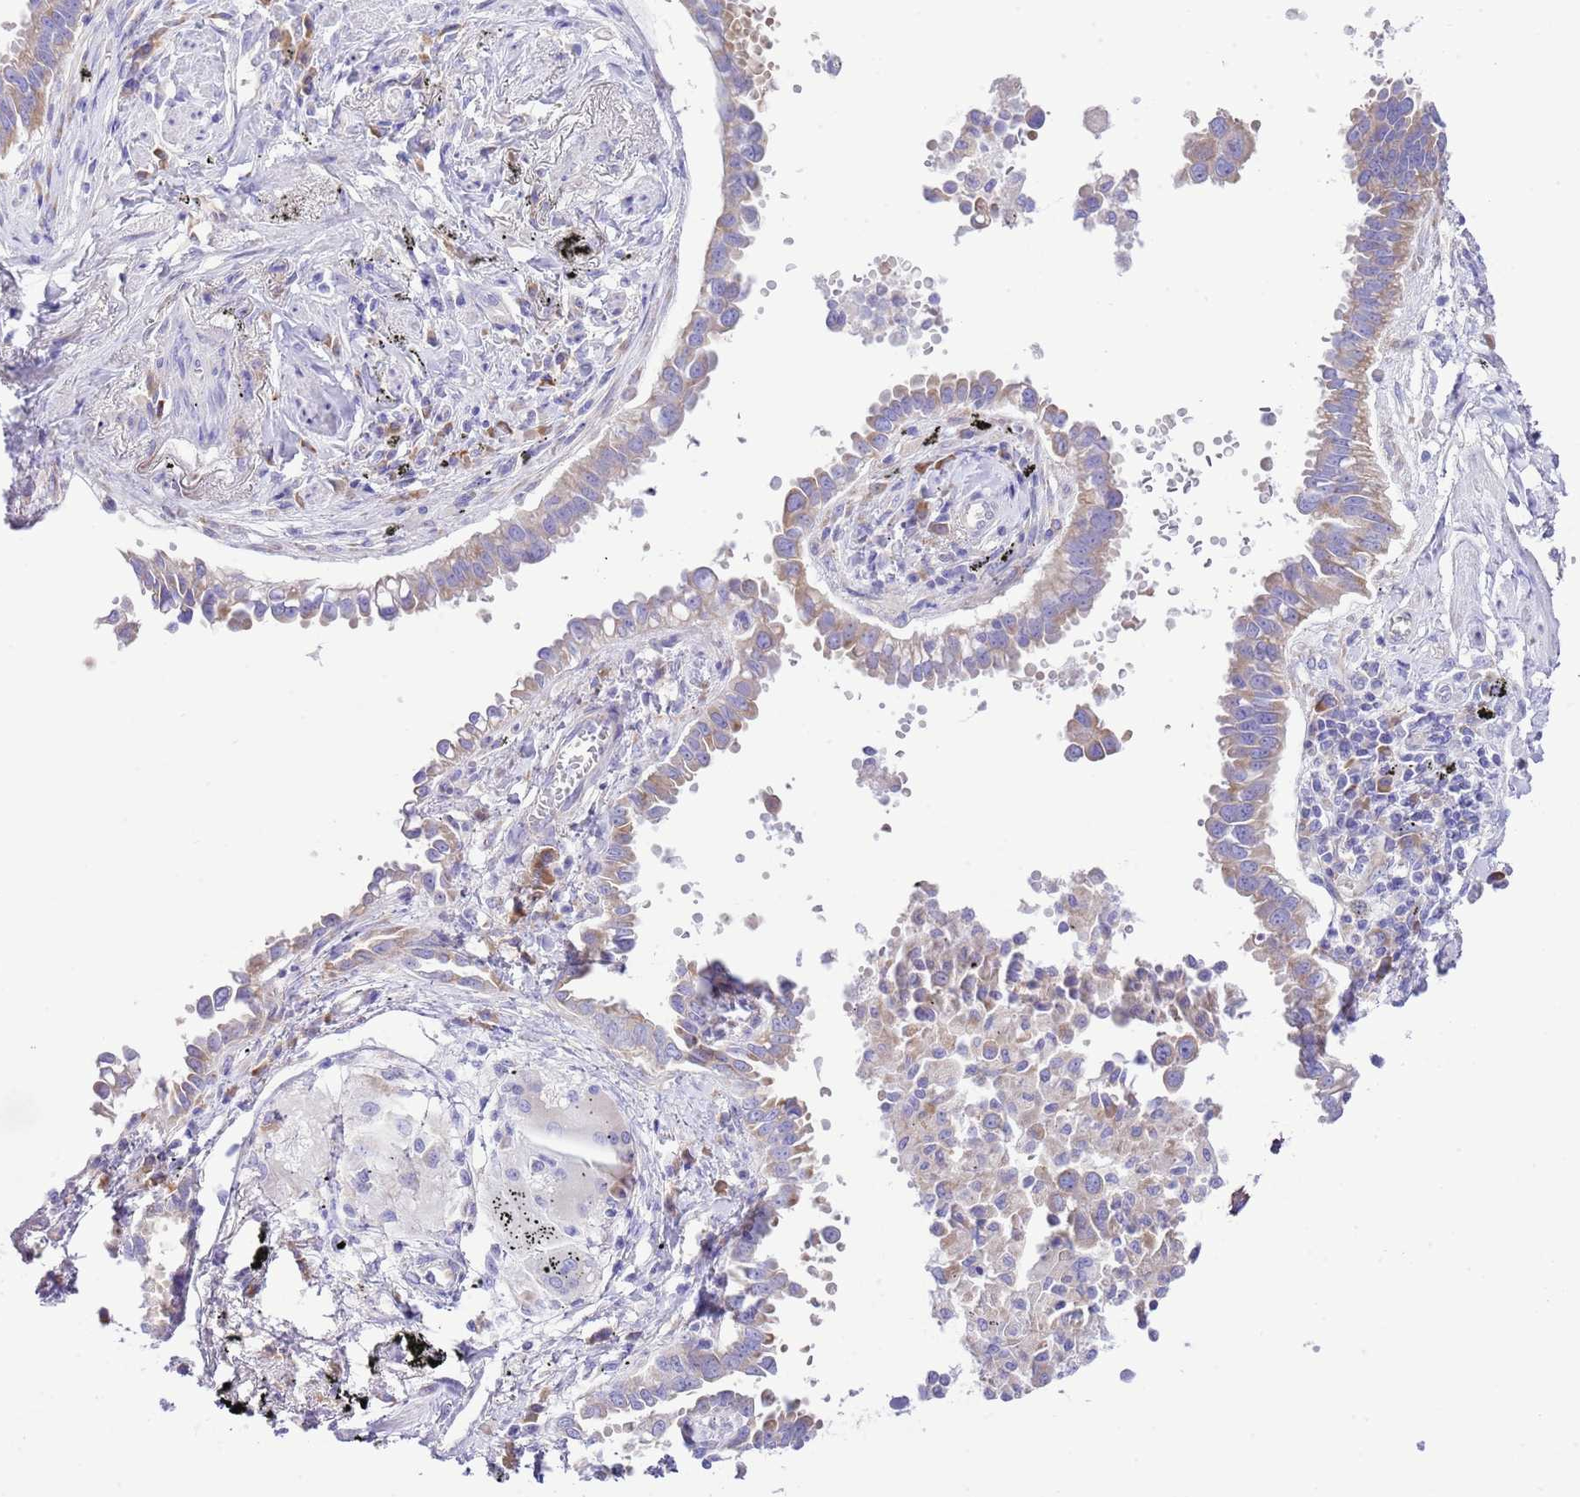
{"staining": {"intensity": "weak", "quantity": "25%-75%", "location": "cytoplasmic/membranous"}, "tissue": "lung cancer", "cell_type": "Tumor cells", "image_type": "cancer", "snomed": [{"axis": "morphology", "description": "Adenocarcinoma, NOS"}, {"axis": "topography", "description": "Lung"}], "caption": "Immunohistochemical staining of human lung cancer demonstrates low levels of weak cytoplasmic/membranous protein positivity in approximately 25%-75% of tumor cells.", "gene": "RPS10", "patient": {"sex": "male", "age": 67}}